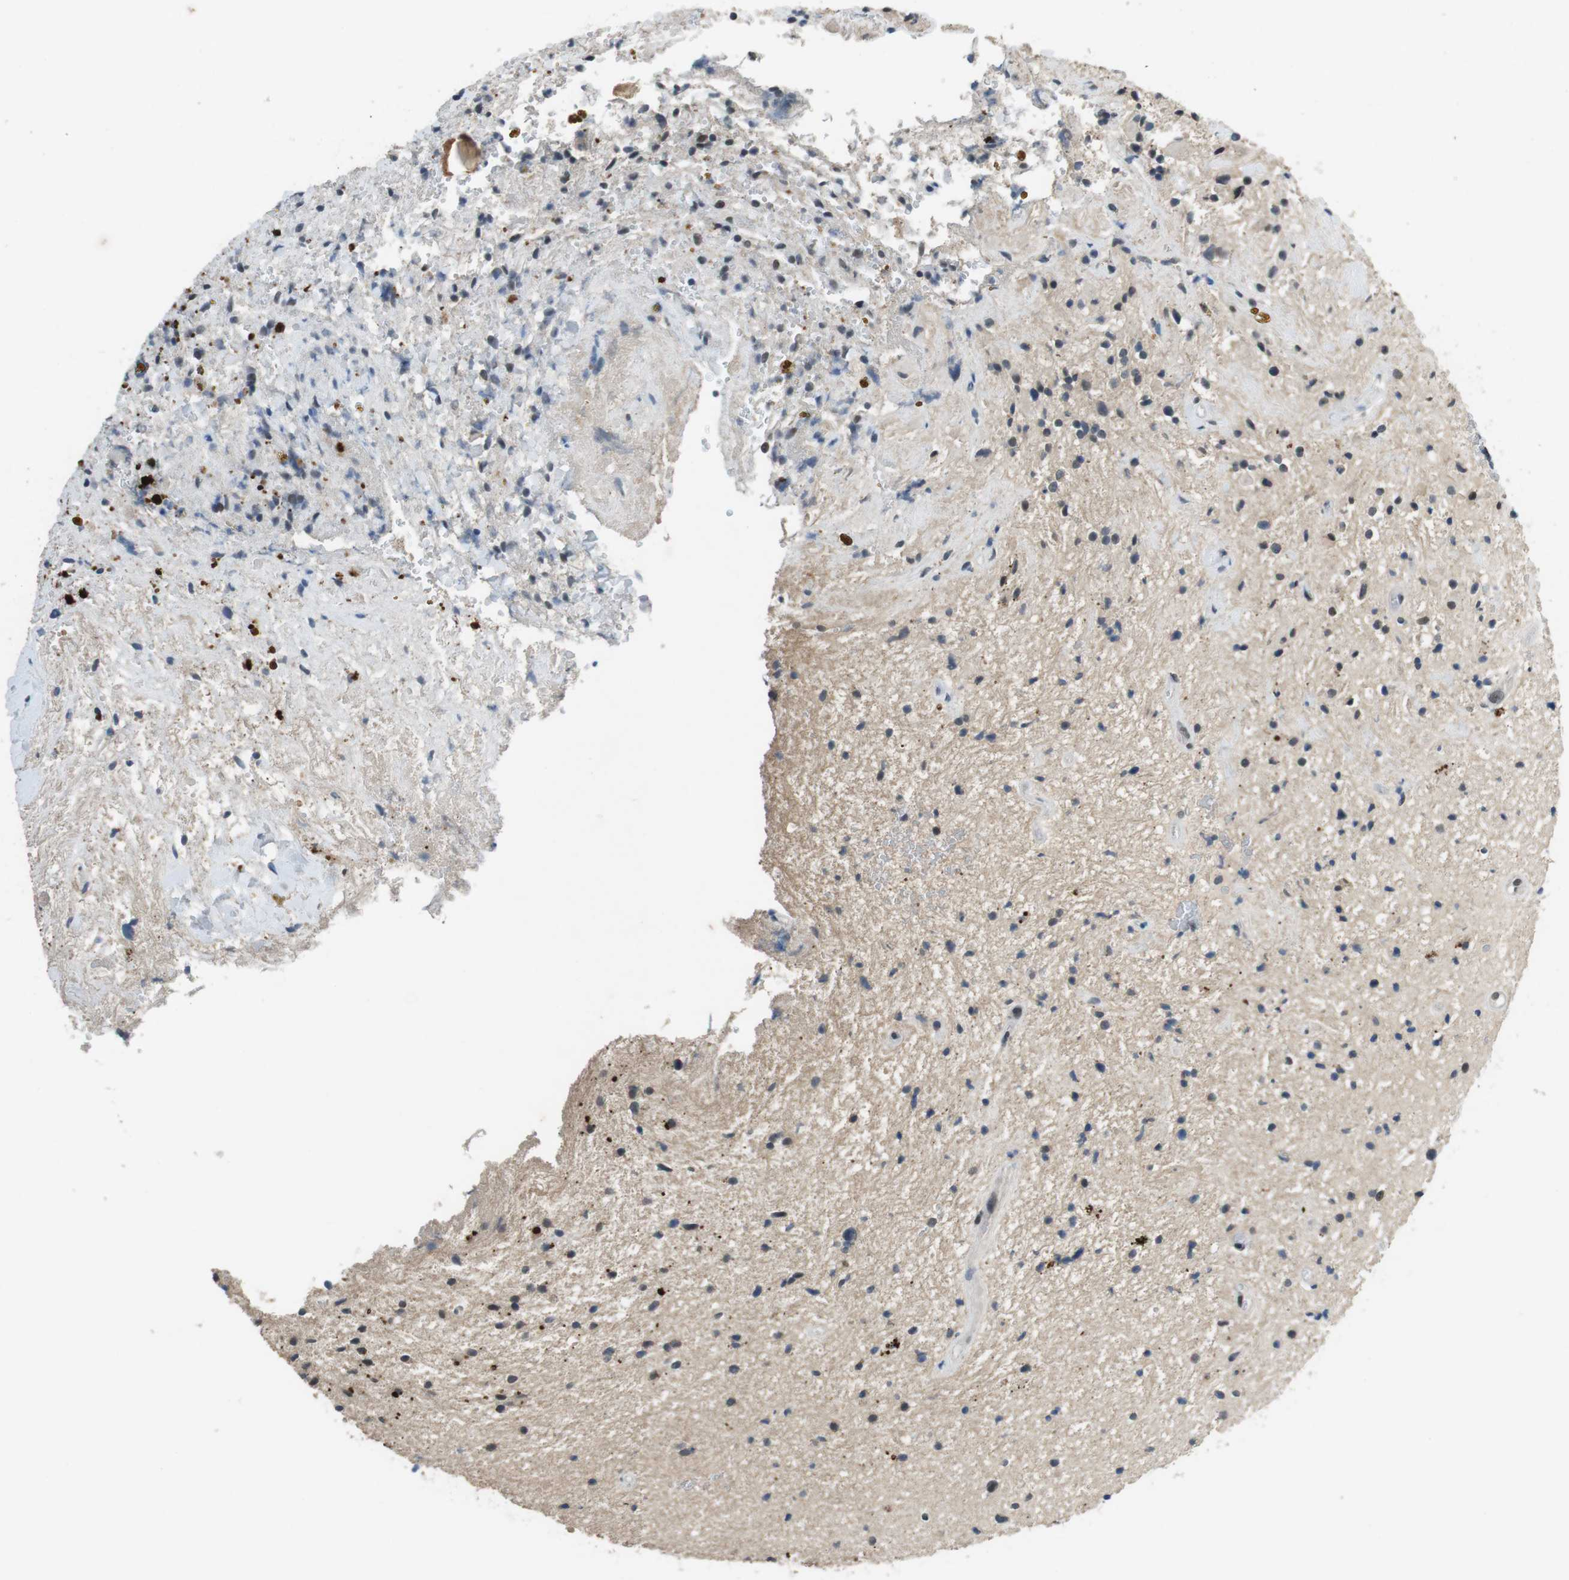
{"staining": {"intensity": "weak", "quantity": "<25%", "location": "cytoplasmic/membranous,nuclear"}, "tissue": "glioma", "cell_type": "Tumor cells", "image_type": "cancer", "snomed": [{"axis": "morphology", "description": "Glioma, malignant, High grade"}, {"axis": "topography", "description": "Brain"}], "caption": "Tumor cells are negative for protein expression in human glioma.", "gene": "USP7", "patient": {"sex": "male", "age": 33}}